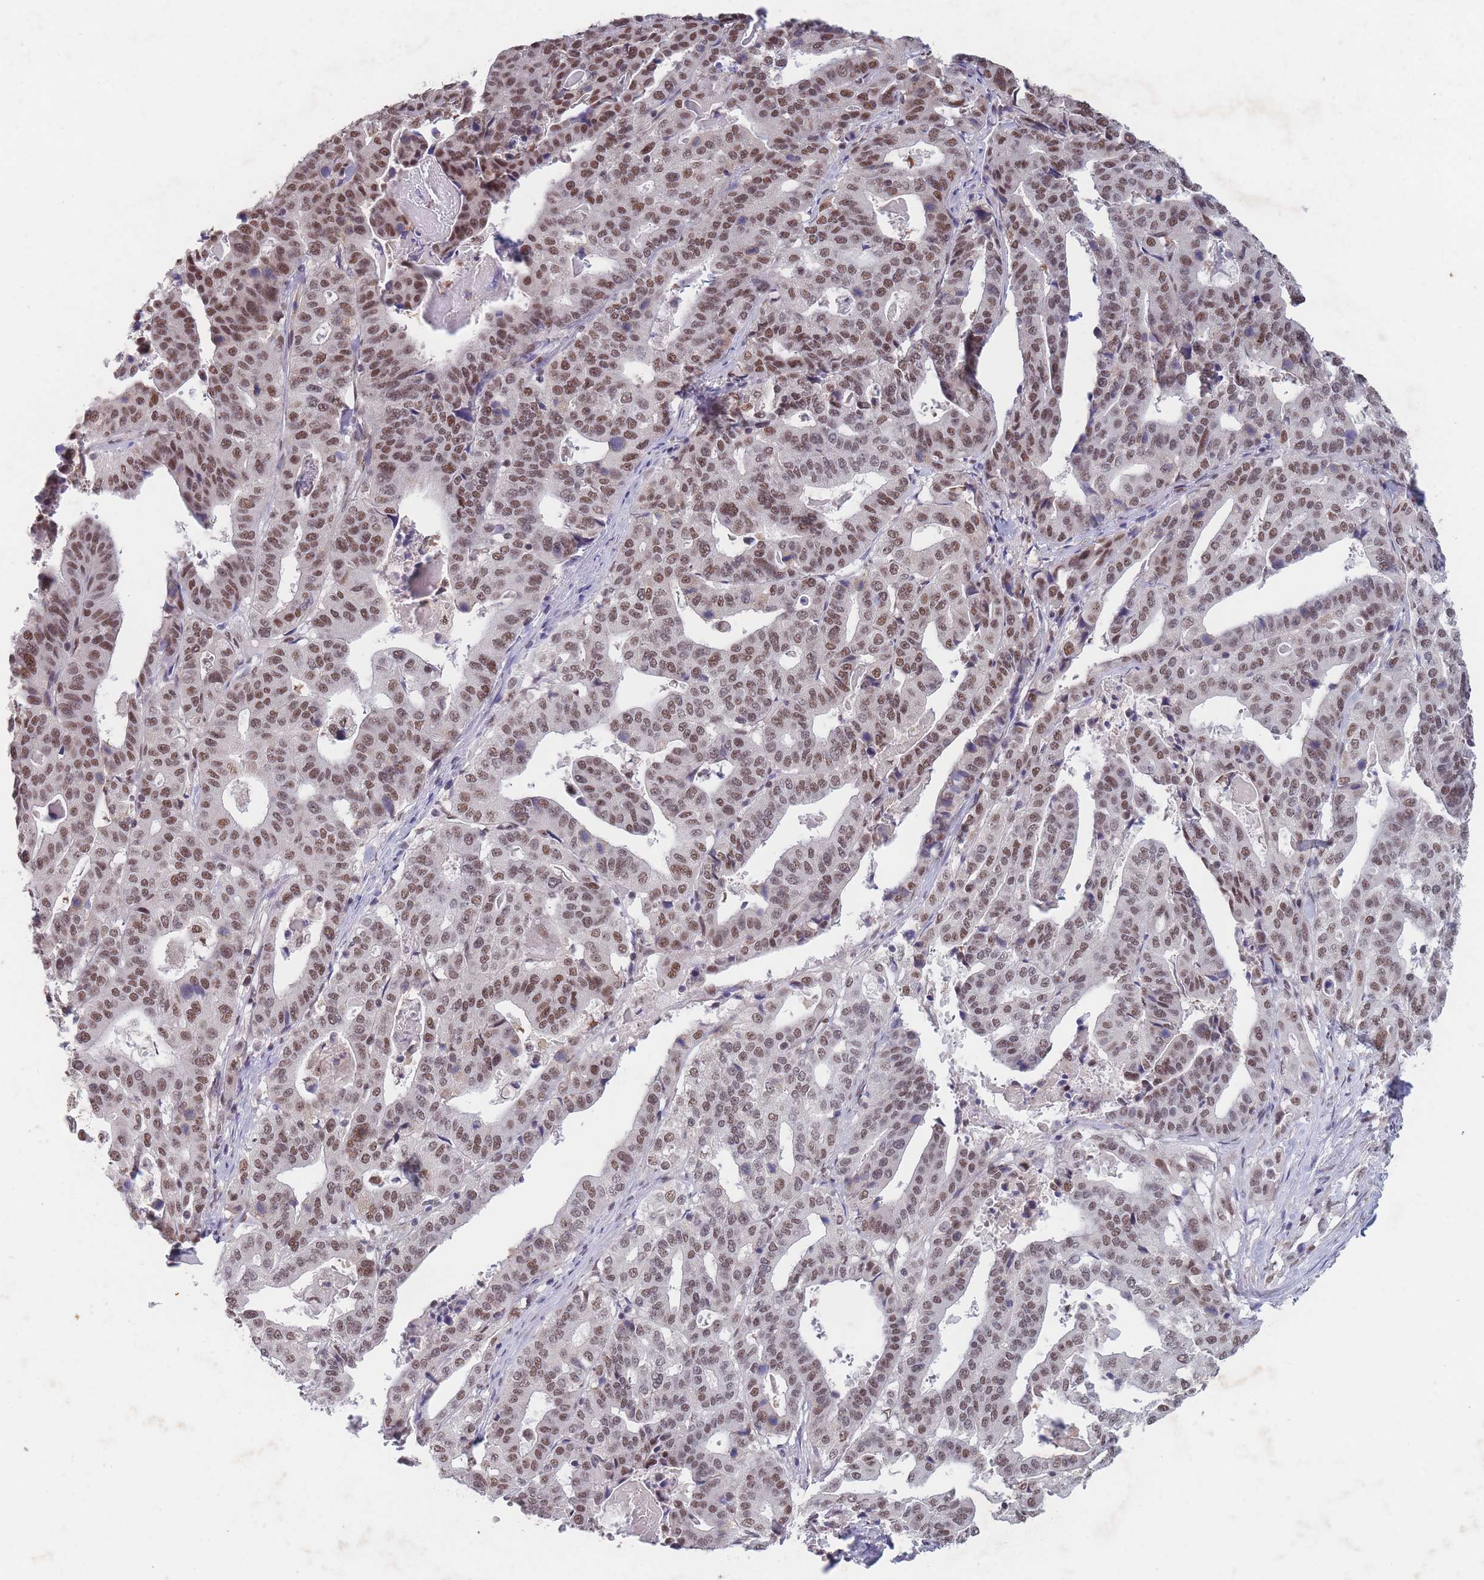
{"staining": {"intensity": "moderate", "quantity": ">75%", "location": "nuclear"}, "tissue": "stomach cancer", "cell_type": "Tumor cells", "image_type": "cancer", "snomed": [{"axis": "morphology", "description": "Adenocarcinoma, NOS"}, {"axis": "topography", "description": "Stomach"}], "caption": "Brown immunohistochemical staining in adenocarcinoma (stomach) shows moderate nuclear staining in approximately >75% of tumor cells. (DAB (3,3'-diaminobenzidine) IHC, brown staining for protein, blue staining for nuclei).", "gene": "SNRPA1", "patient": {"sex": "male", "age": 48}}